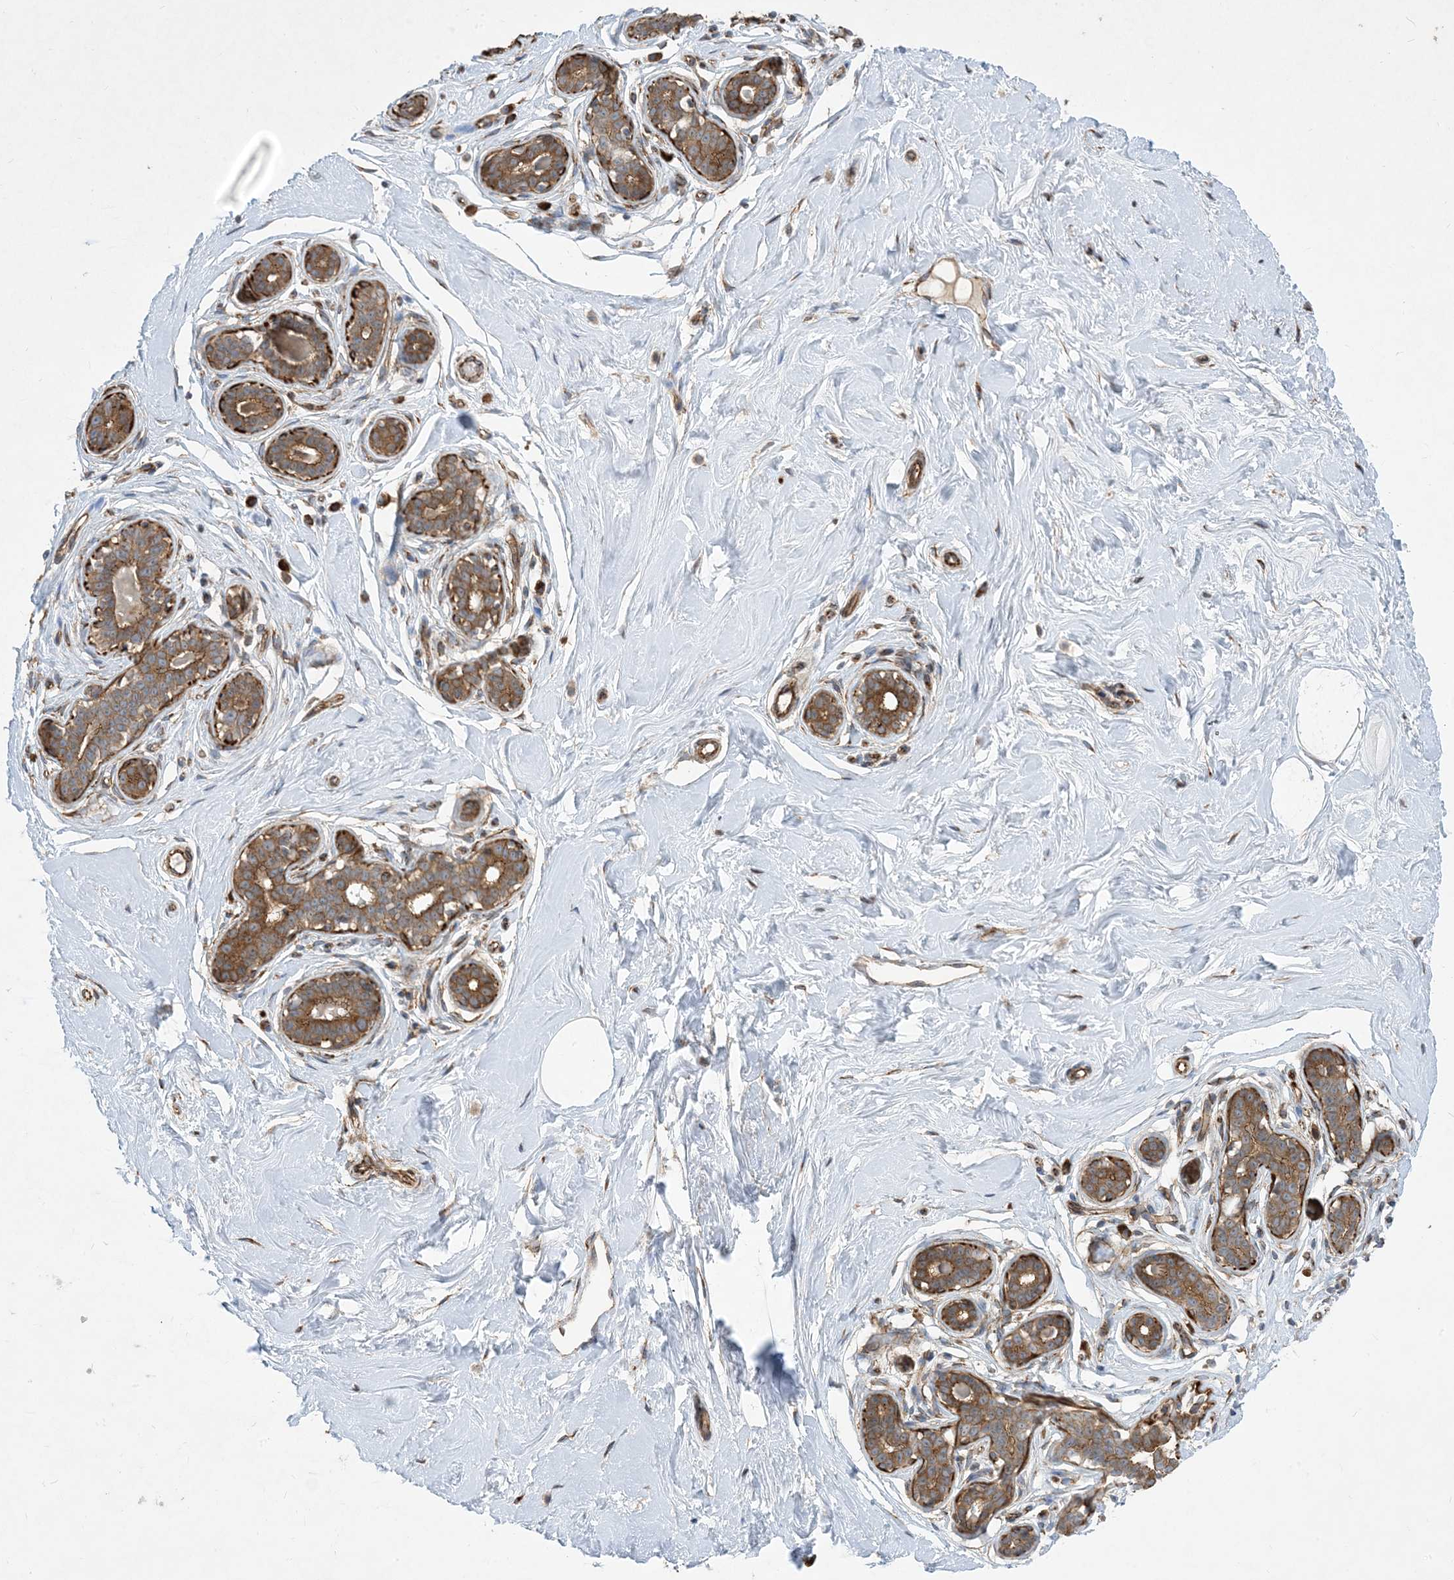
{"staining": {"intensity": "weak", "quantity": ">75%", "location": "cytoplasmic/membranous"}, "tissue": "breast", "cell_type": "Adipocytes", "image_type": "normal", "snomed": [{"axis": "morphology", "description": "Normal tissue, NOS"}, {"axis": "morphology", "description": "Adenoma, NOS"}, {"axis": "topography", "description": "Breast"}], "caption": "Immunohistochemistry (IHC) image of unremarkable human breast stained for a protein (brown), which demonstrates low levels of weak cytoplasmic/membranous staining in approximately >75% of adipocytes.", "gene": "OTOP1", "patient": {"sex": "female", "age": 23}}